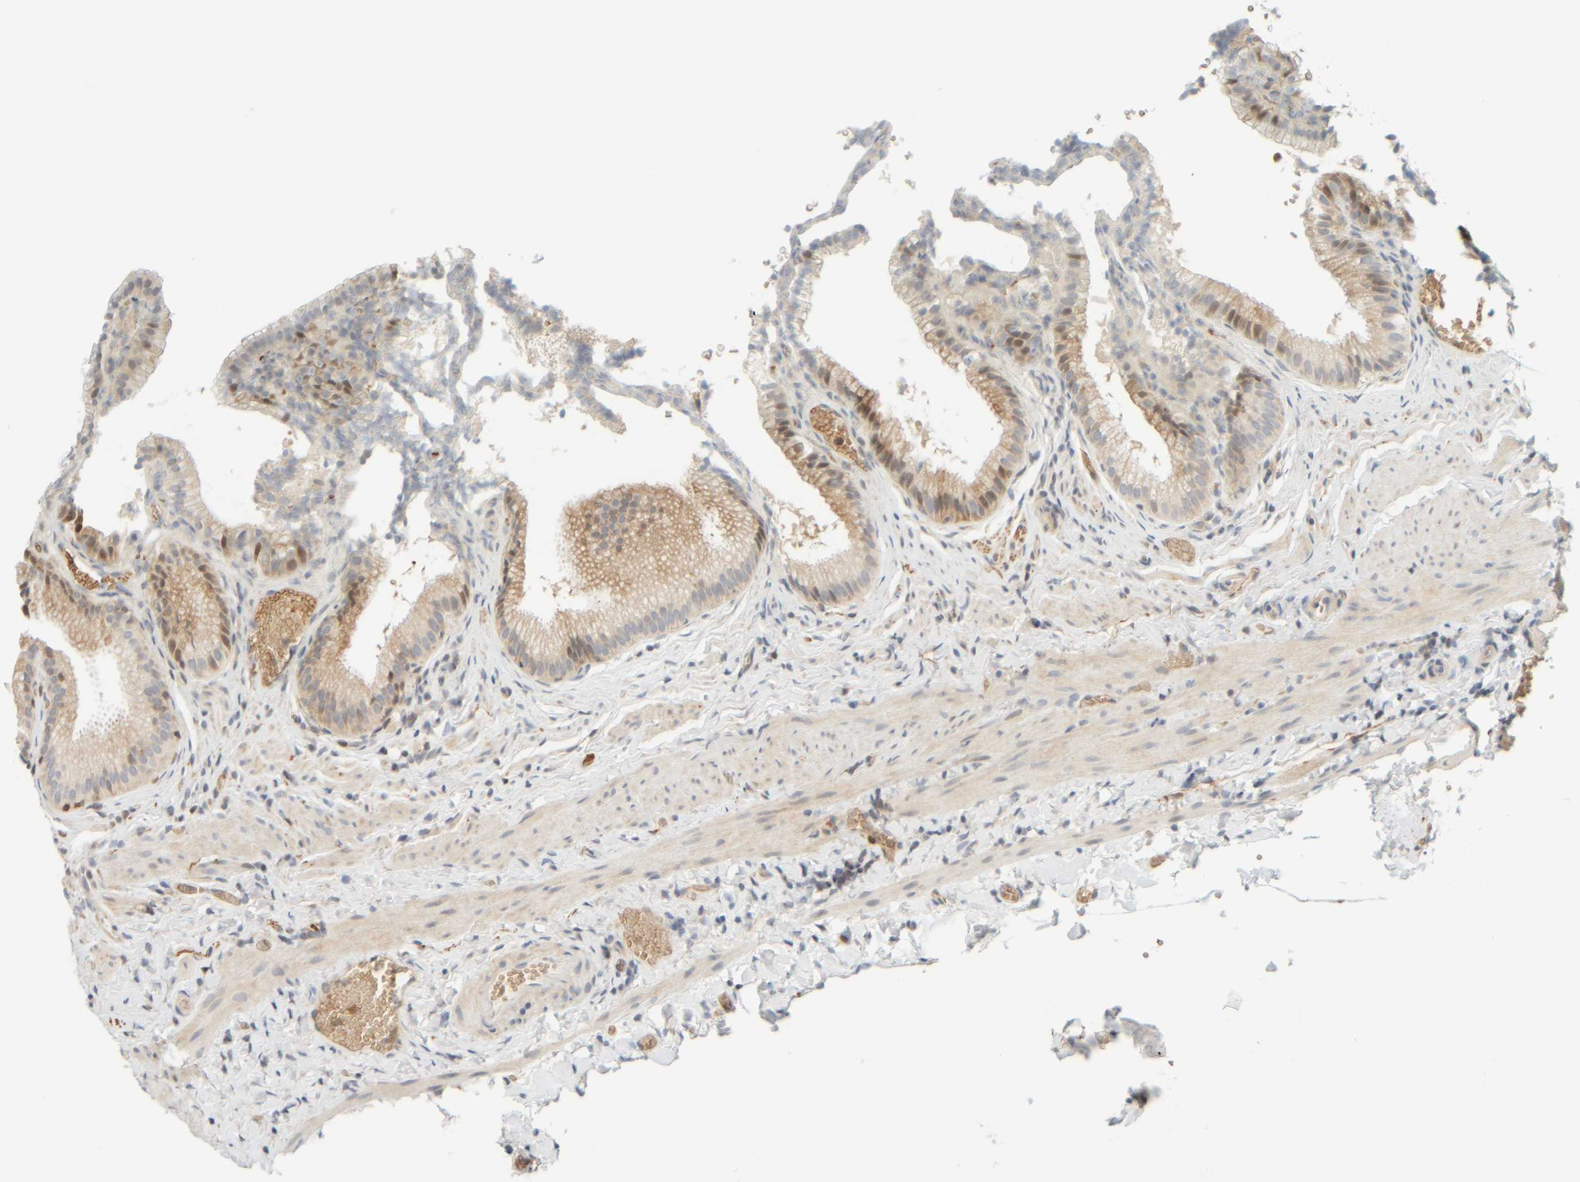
{"staining": {"intensity": "moderate", "quantity": "25%-75%", "location": "cytoplasmic/membranous"}, "tissue": "gallbladder", "cell_type": "Glandular cells", "image_type": "normal", "snomed": [{"axis": "morphology", "description": "Normal tissue, NOS"}, {"axis": "topography", "description": "Gallbladder"}], "caption": "Protein staining of benign gallbladder reveals moderate cytoplasmic/membranous expression in about 25%-75% of glandular cells. Immunohistochemistry (ihc) stains the protein of interest in brown and the nuclei are stained blue.", "gene": "AARSD1", "patient": {"sex": "male", "age": 38}}